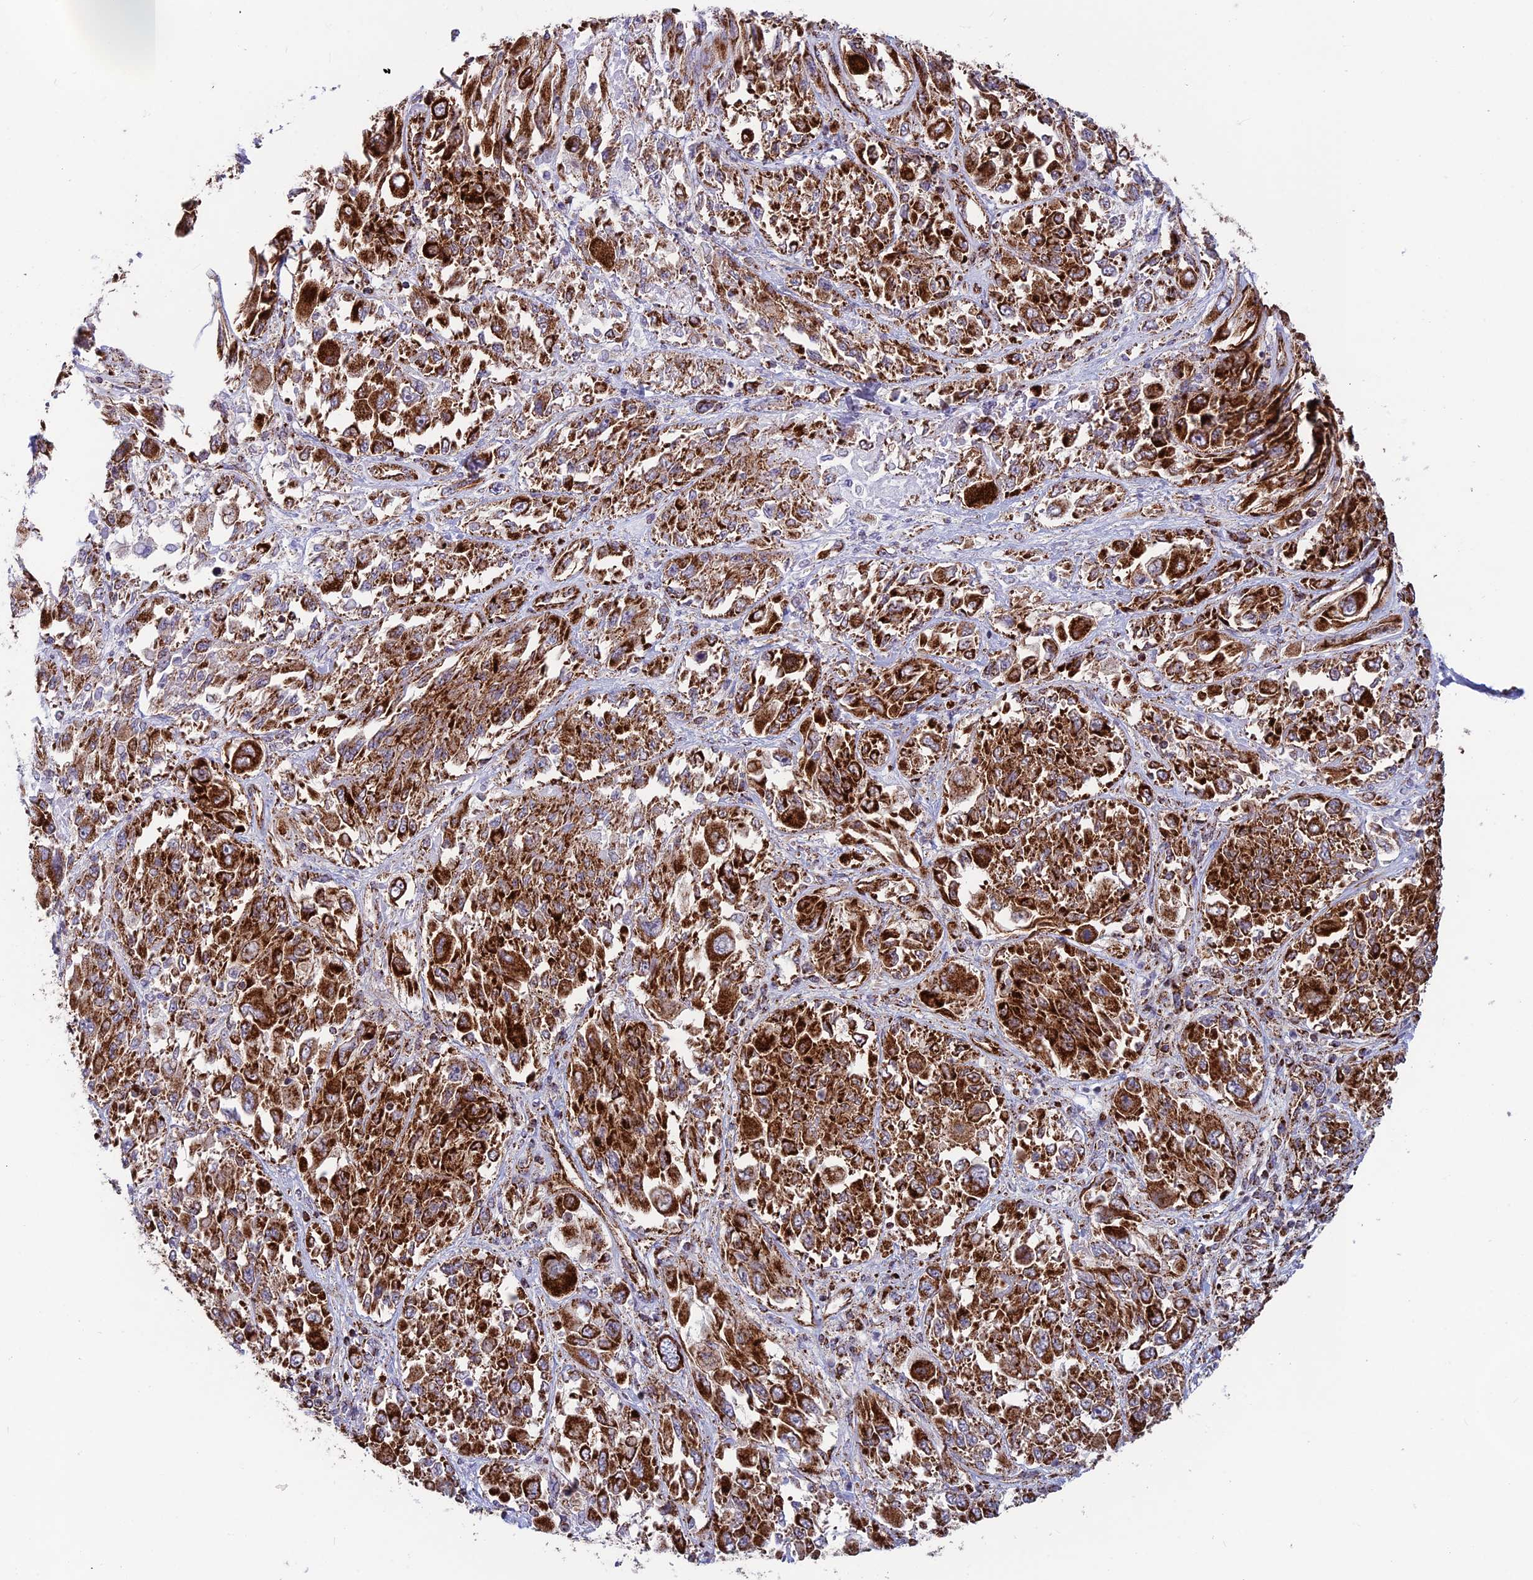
{"staining": {"intensity": "strong", "quantity": ">75%", "location": "cytoplasmic/membranous"}, "tissue": "melanoma", "cell_type": "Tumor cells", "image_type": "cancer", "snomed": [{"axis": "morphology", "description": "Malignant melanoma, NOS"}, {"axis": "topography", "description": "Skin"}], "caption": "IHC of melanoma exhibits high levels of strong cytoplasmic/membranous staining in about >75% of tumor cells. The staining was performed using DAB to visualize the protein expression in brown, while the nuclei were stained in blue with hematoxylin (Magnification: 20x).", "gene": "MRPS18B", "patient": {"sex": "female", "age": 91}}